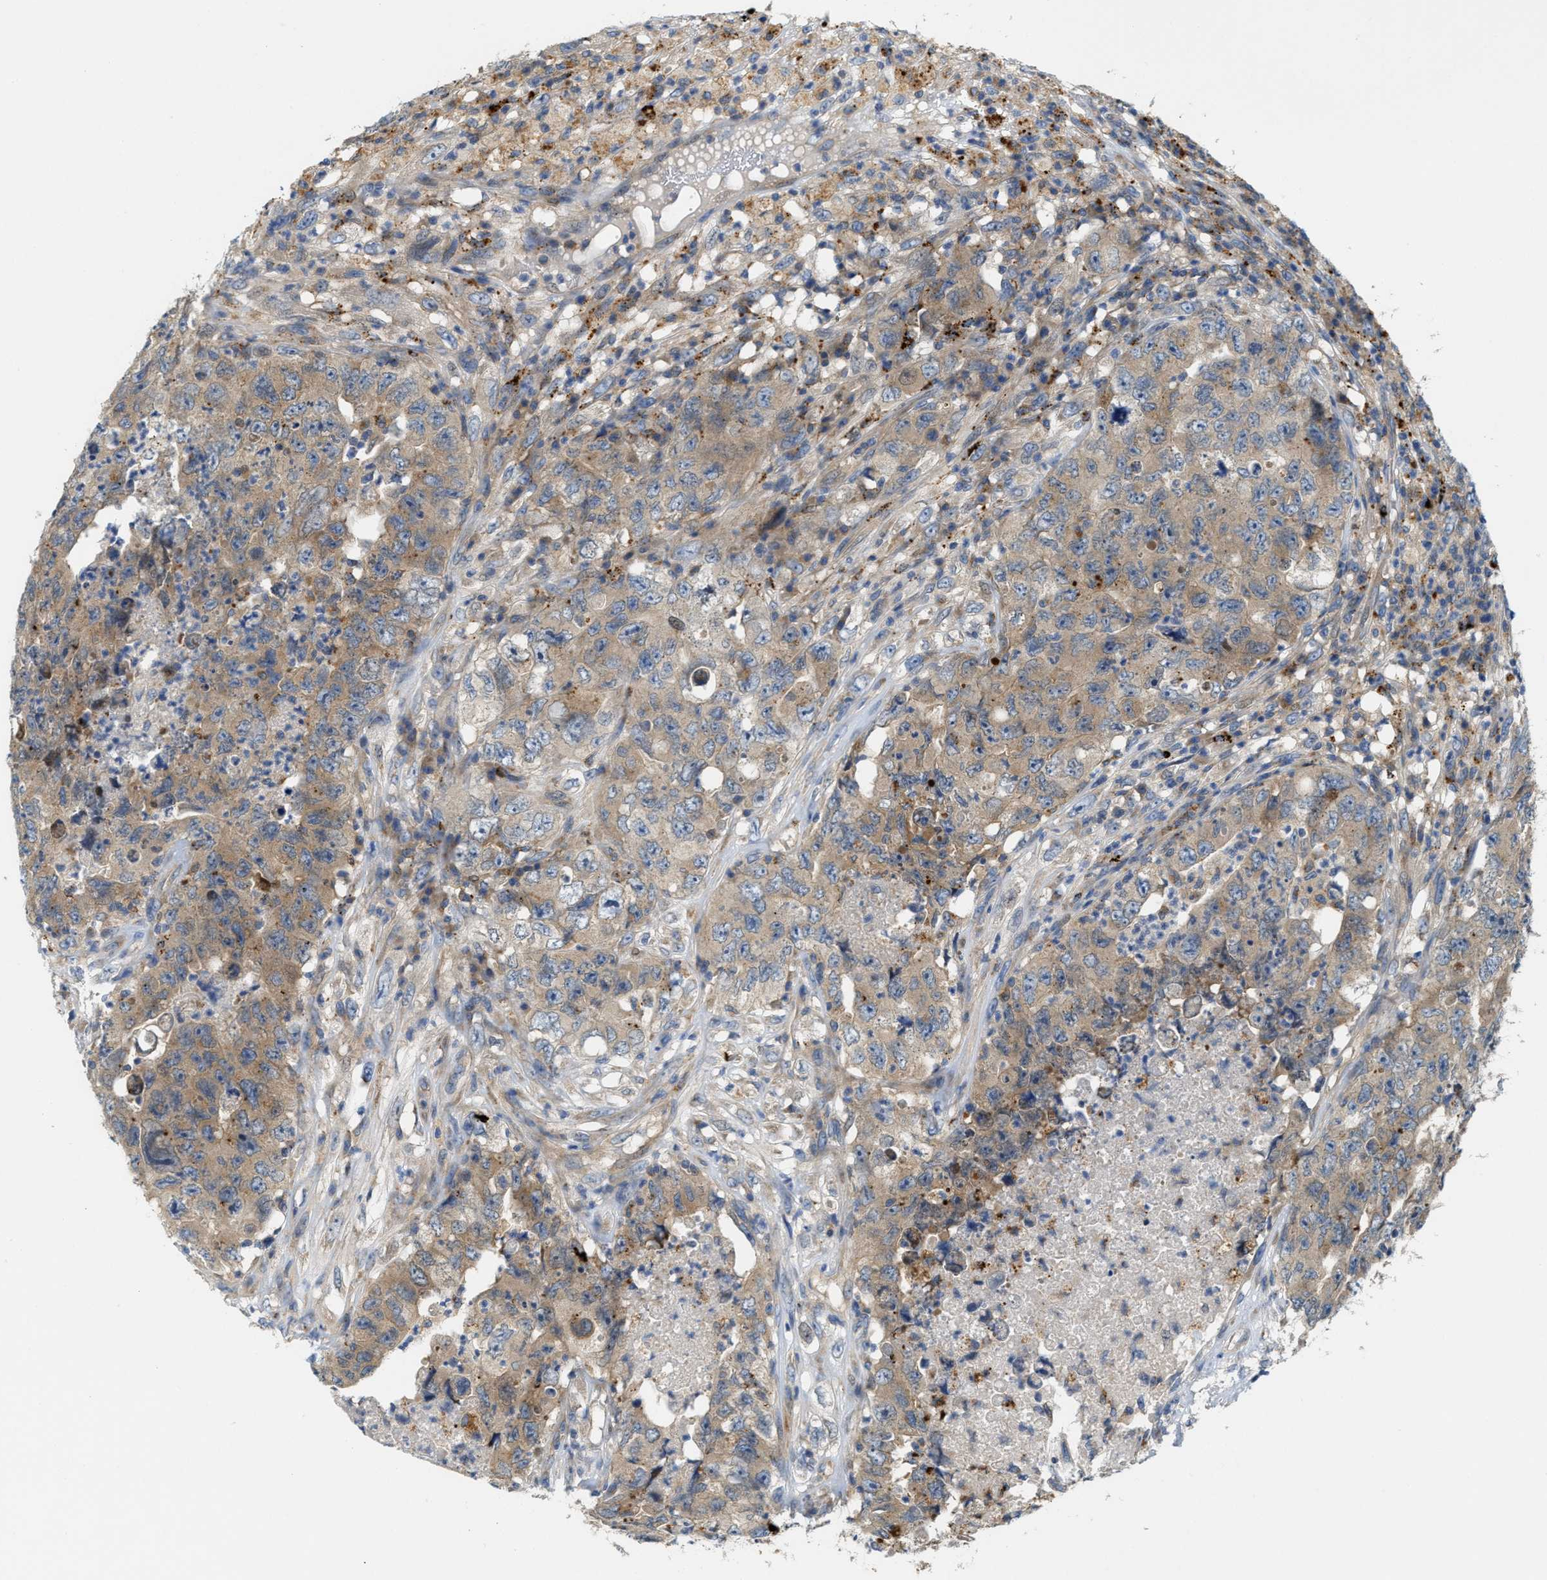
{"staining": {"intensity": "moderate", "quantity": ">75%", "location": "cytoplasmic/membranous"}, "tissue": "testis cancer", "cell_type": "Tumor cells", "image_type": "cancer", "snomed": [{"axis": "morphology", "description": "Carcinoma, Embryonal, NOS"}, {"axis": "topography", "description": "Testis"}], "caption": "Testis cancer (embryonal carcinoma) stained with a brown dye shows moderate cytoplasmic/membranous positive staining in about >75% of tumor cells.", "gene": "KLHDC10", "patient": {"sex": "male", "age": 32}}